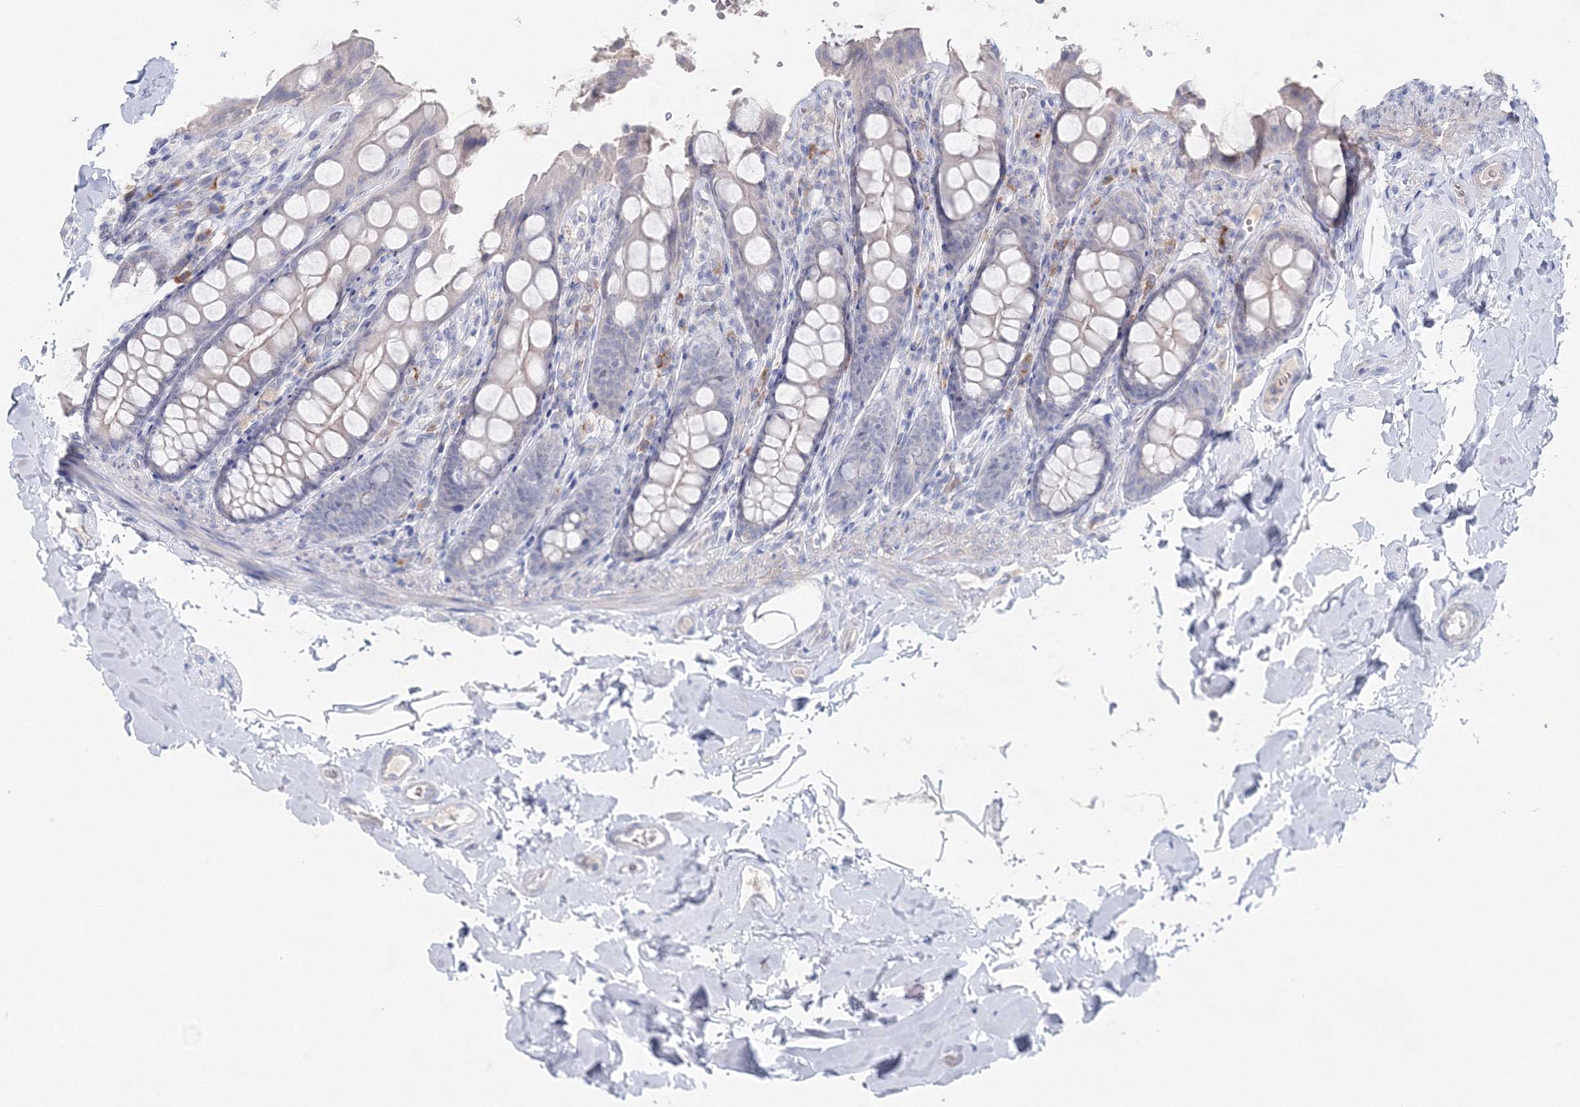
{"staining": {"intensity": "negative", "quantity": "none", "location": "none"}, "tissue": "colon", "cell_type": "Endothelial cells", "image_type": "normal", "snomed": [{"axis": "morphology", "description": "Normal tissue, NOS"}, {"axis": "topography", "description": "Colon"}, {"axis": "topography", "description": "Peripheral nerve tissue"}], "caption": "Endothelial cells are negative for protein expression in normal human colon. (DAB (3,3'-diaminobenzidine) IHC, high magnification).", "gene": "GCKR", "patient": {"sex": "female", "age": 61}}